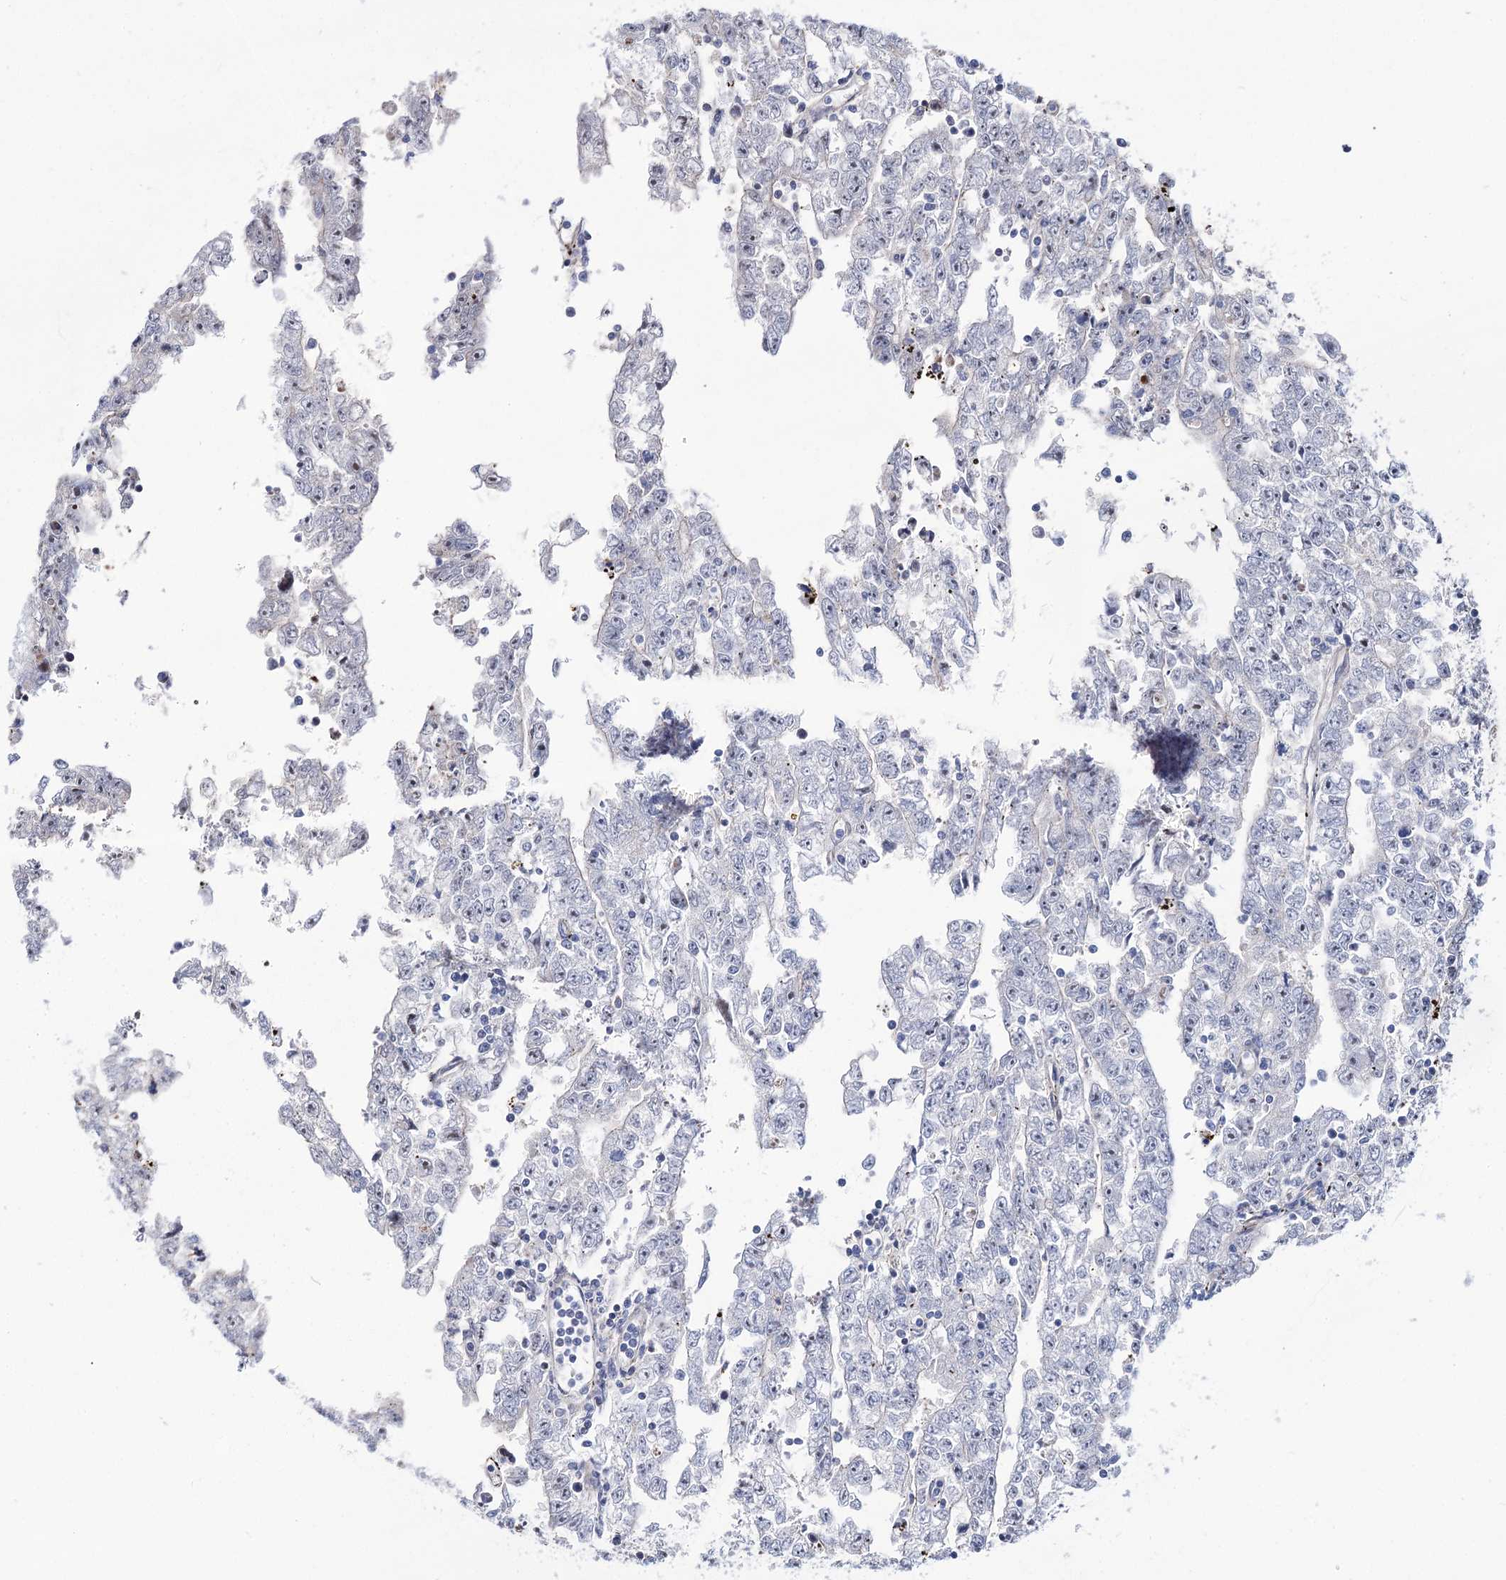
{"staining": {"intensity": "negative", "quantity": "none", "location": "none"}, "tissue": "testis cancer", "cell_type": "Tumor cells", "image_type": "cancer", "snomed": [{"axis": "morphology", "description": "Carcinoma, Embryonal, NOS"}, {"axis": "topography", "description": "Testis"}], "caption": "The immunohistochemistry (IHC) histopathology image has no significant expression in tumor cells of embryonal carcinoma (testis) tissue.", "gene": "CHMP7", "patient": {"sex": "male", "age": 25}}